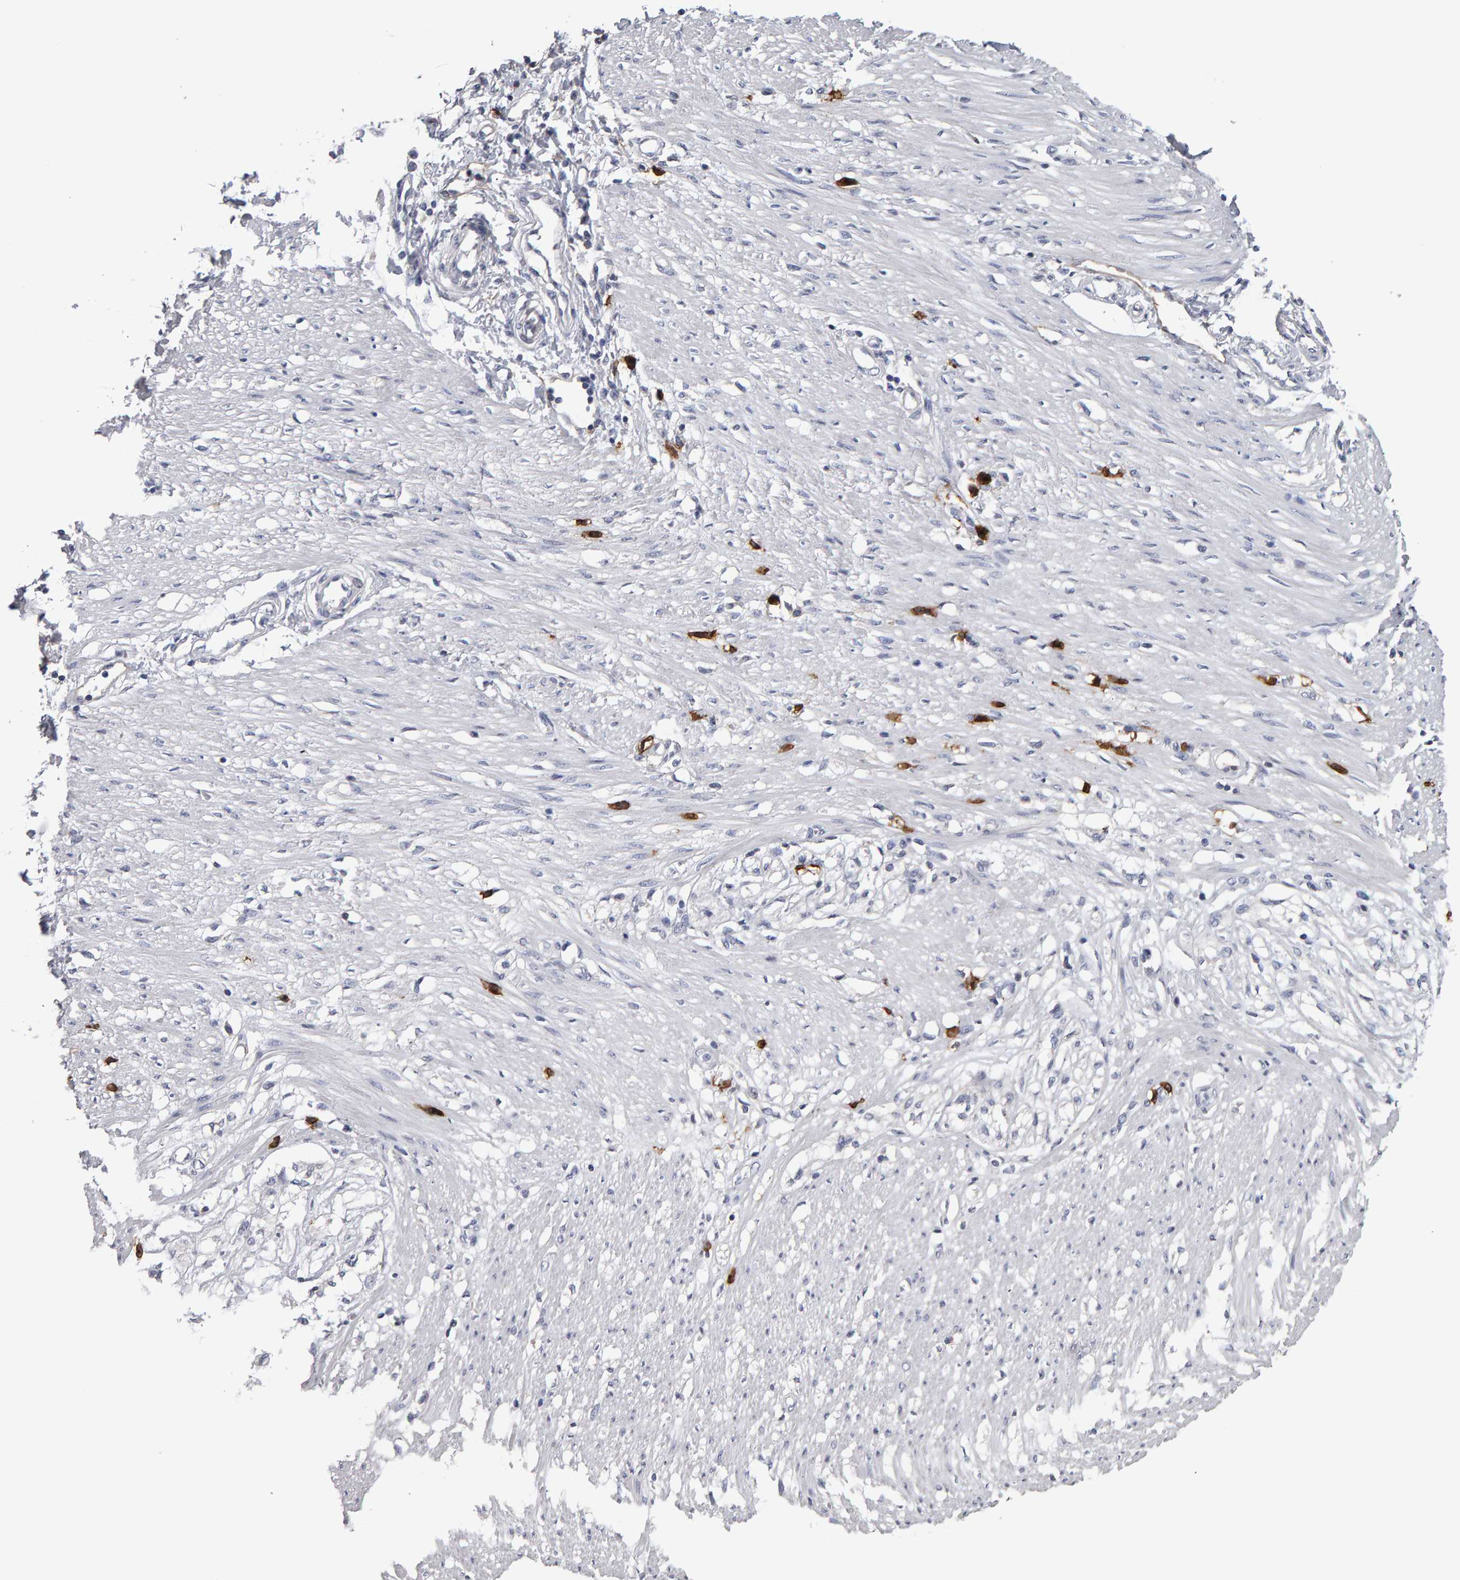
{"staining": {"intensity": "negative", "quantity": "none", "location": "none"}, "tissue": "adipose tissue", "cell_type": "Adipocytes", "image_type": "normal", "snomed": [{"axis": "morphology", "description": "Normal tissue, NOS"}, {"axis": "morphology", "description": "Adenocarcinoma, NOS"}, {"axis": "topography", "description": "Colon"}, {"axis": "topography", "description": "Peripheral nerve tissue"}], "caption": "This is a micrograph of IHC staining of unremarkable adipose tissue, which shows no expression in adipocytes. The staining was performed using DAB (3,3'-diaminobenzidine) to visualize the protein expression in brown, while the nuclei were stained in blue with hematoxylin (Magnification: 20x).", "gene": "CD38", "patient": {"sex": "male", "age": 14}}